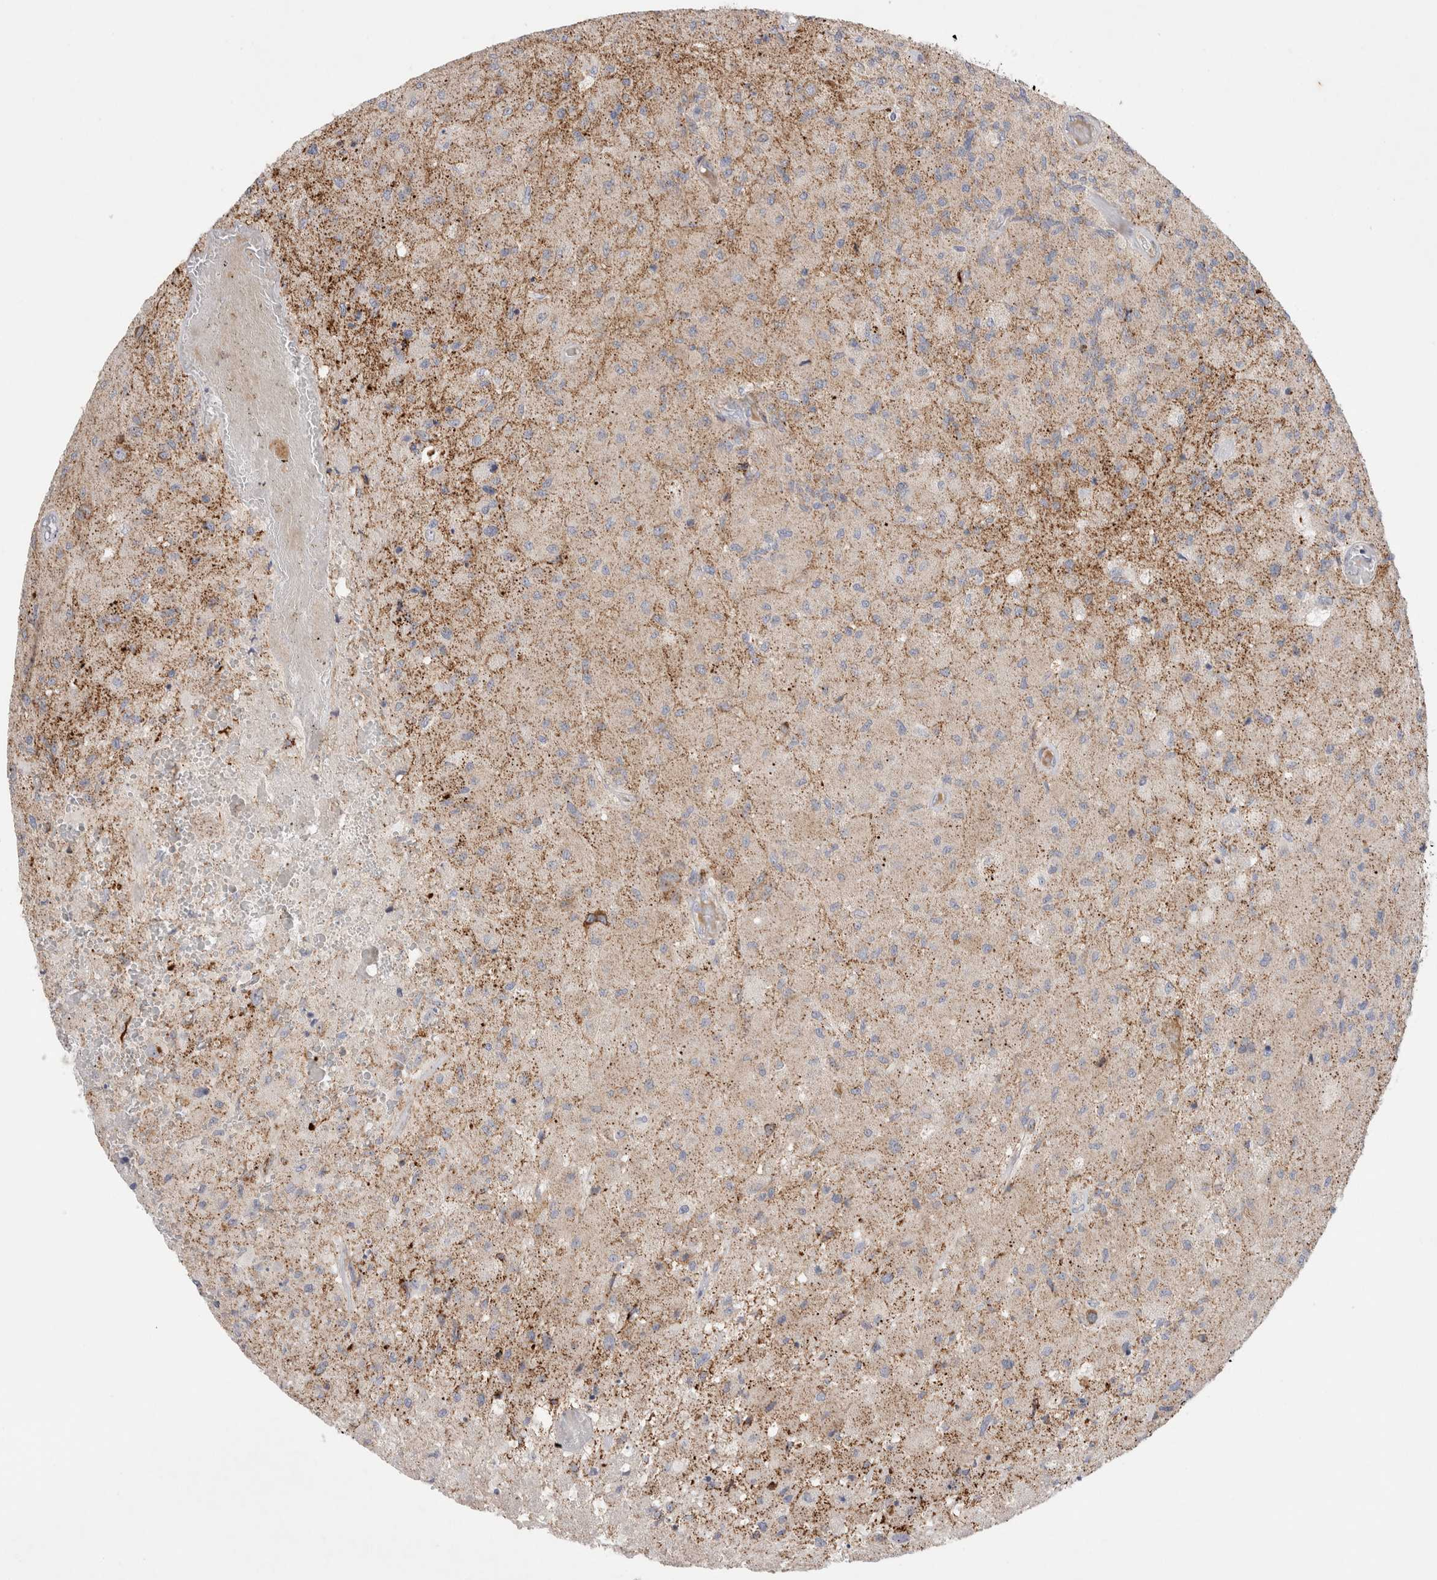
{"staining": {"intensity": "negative", "quantity": "none", "location": "none"}, "tissue": "glioma", "cell_type": "Tumor cells", "image_type": "cancer", "snomed": [{"axis": "morphology", "description": "Normal tissue, NOS"}, {"axis": "morphology", "description": "Glioma, malignant, High grade"}, {"axis": "topography", "description": "Cerebral cortex"}], "caption": "This is an IHC histopathology image of human glioma. There is no staining in tumor cells.", "gene": "CHADL", "patient": {"sex": "male", "age": 77}}